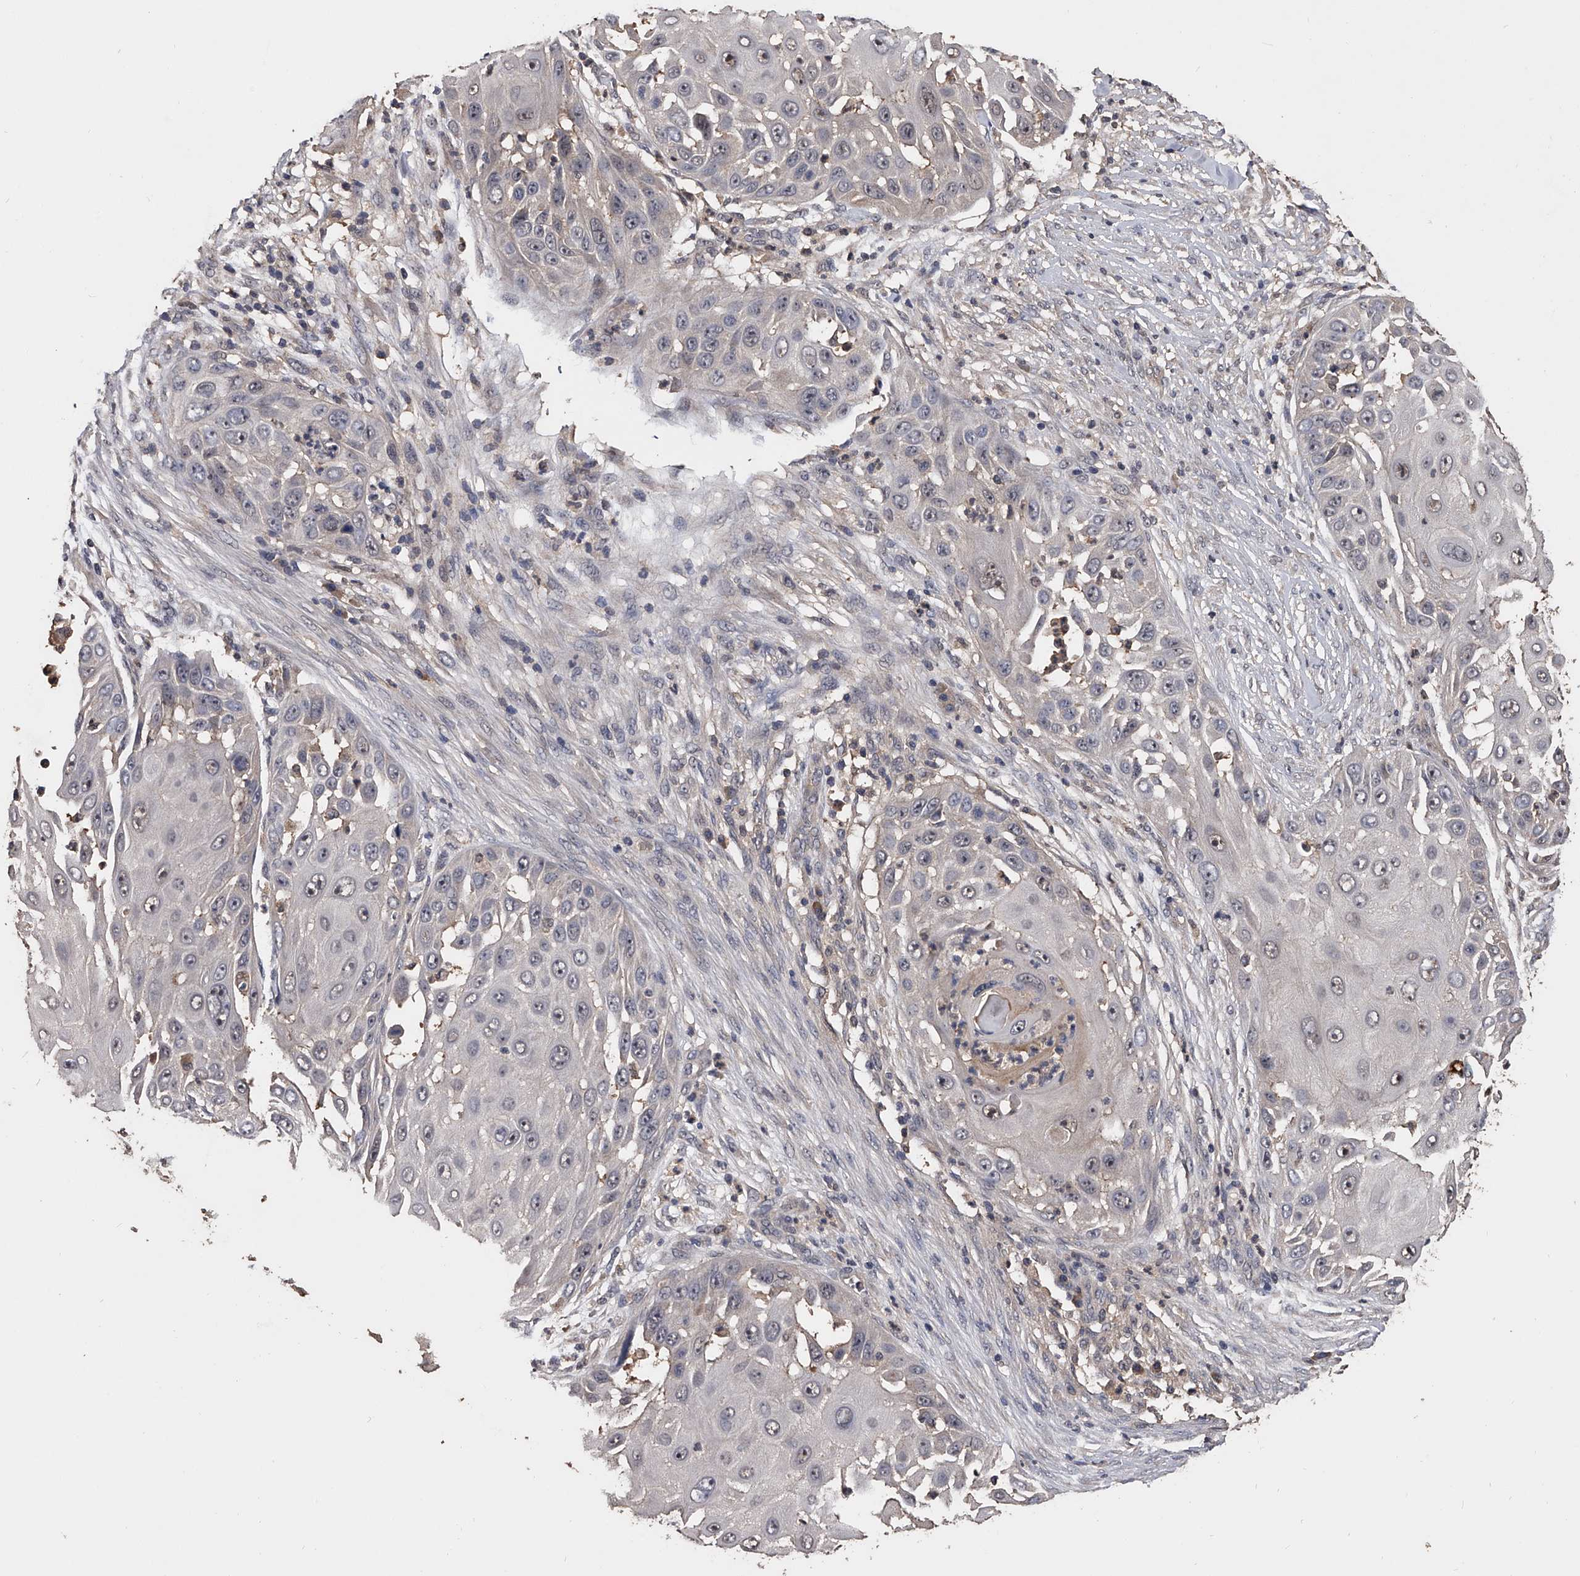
{"staining": {"intensity": "moderate", "quantity": "<25%", "location": "nuclear"}, "tissue": "skin cancer", "cell_type": "Tumor cells", "image_type": "cancer", "snomed": [{"axis": "morphology", "description": "Squamous cell carcinoma, NOS"}, {"axis": "topography", "description": "Skin"}], "caption": "High-power microscopy captured an immunohistochemistry micrograph of skin cancer, revealing moderate nuclear expression in about <25% of tumor cells.", "gene": "EFCAB7", "patient": {"sex": "female", "age": 44}}